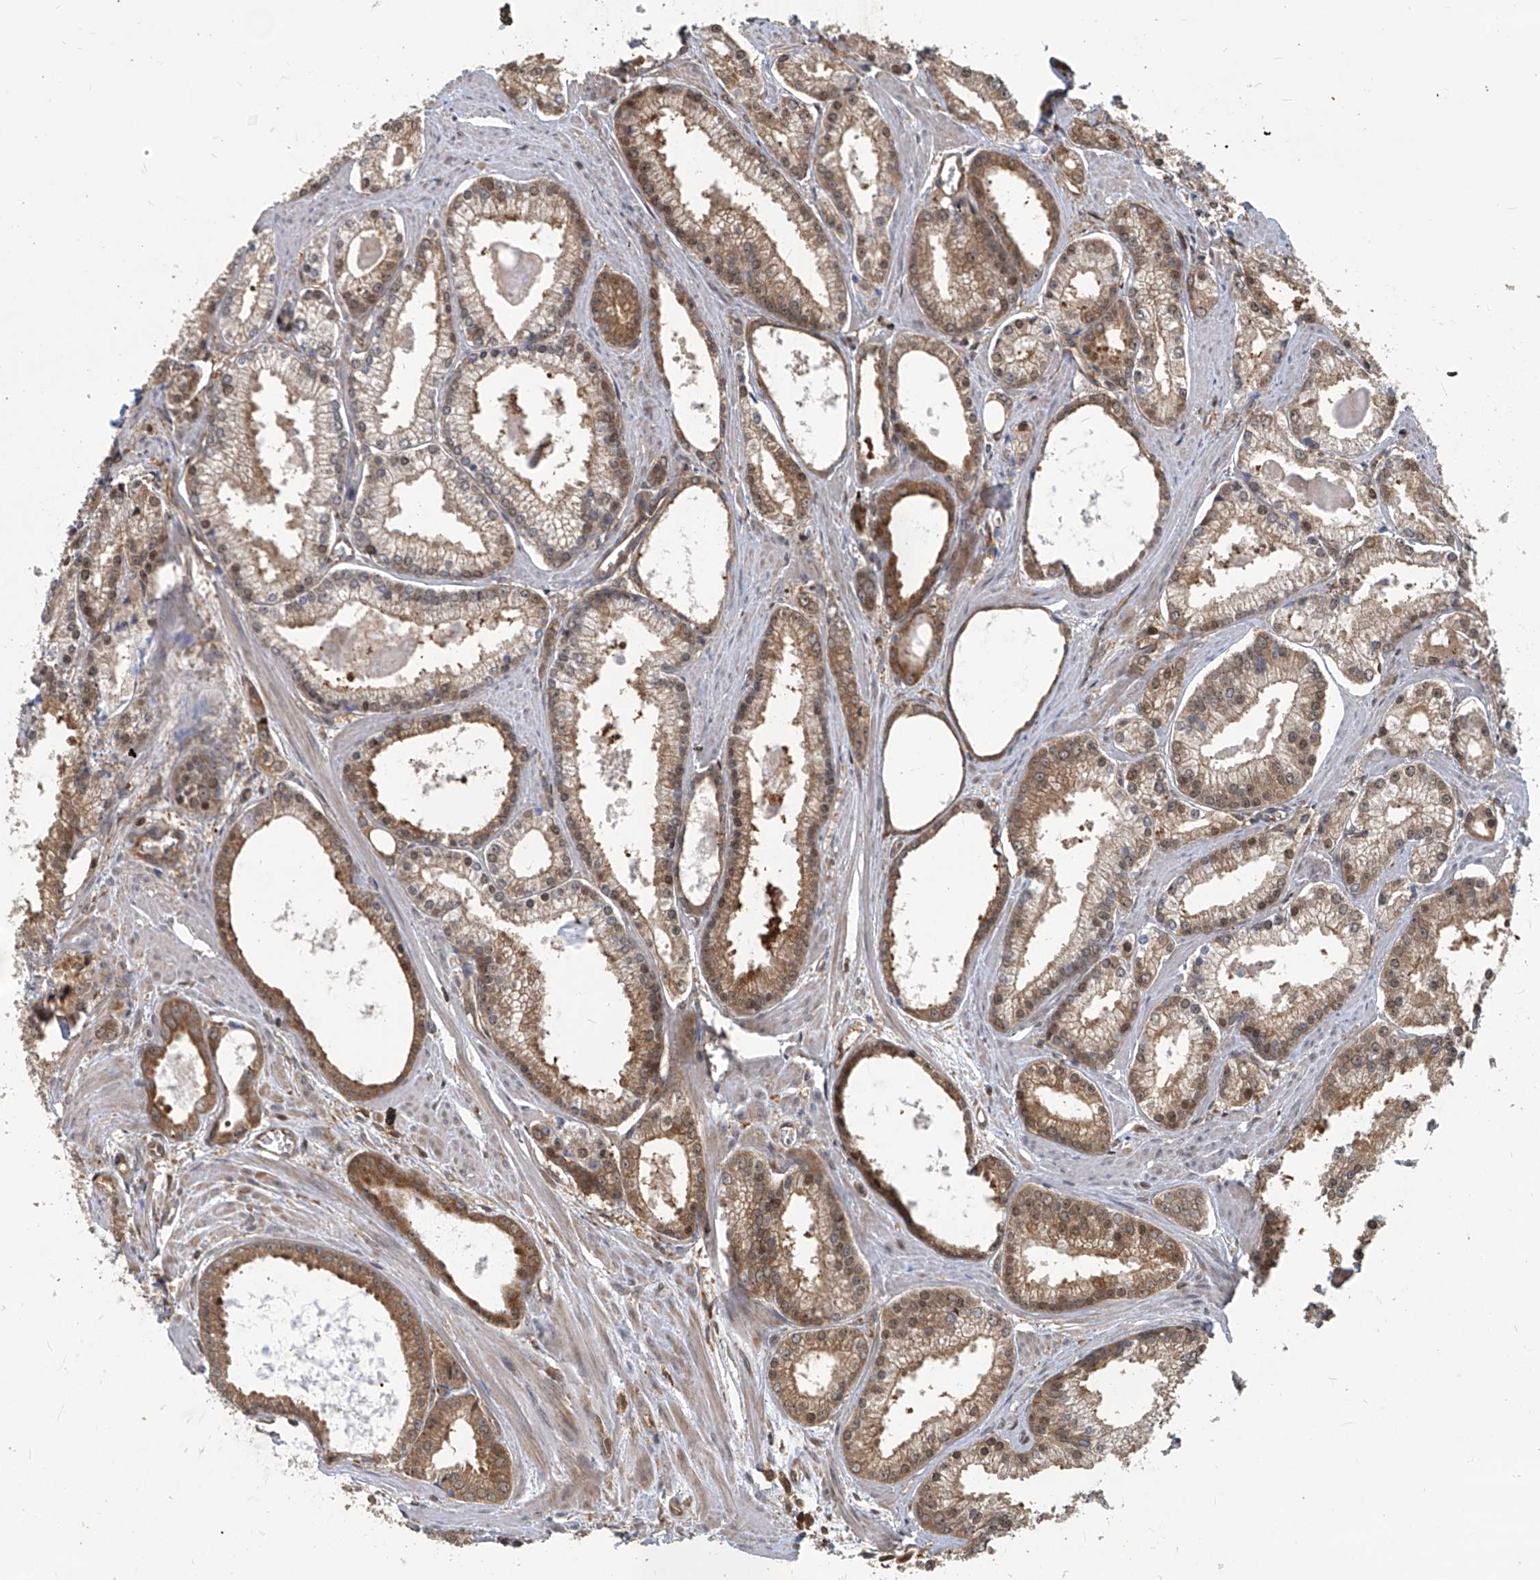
{"staining": {"intensity": "moderate", "quantity": "25%-75%", "location": "cytoplasmic/membranous"}, "tissue": "prostate cancer", "cell_type": "Tumor cells", "image_type": "cancer", "snomed": [{"axis": "morphology", "description": "Adenocarcinoma, Low grade"}, {"axis": "topography", "description": "Prostate"}], "caption": "Approximately 25%-75% of tumor cells in human prostate cancer show moderate cytoplasmic/membranous protein staining as visualized by brown immunohistochemical staining.", "gene": "PSMB1", "patient": {"sex": "male", "age": 54}}